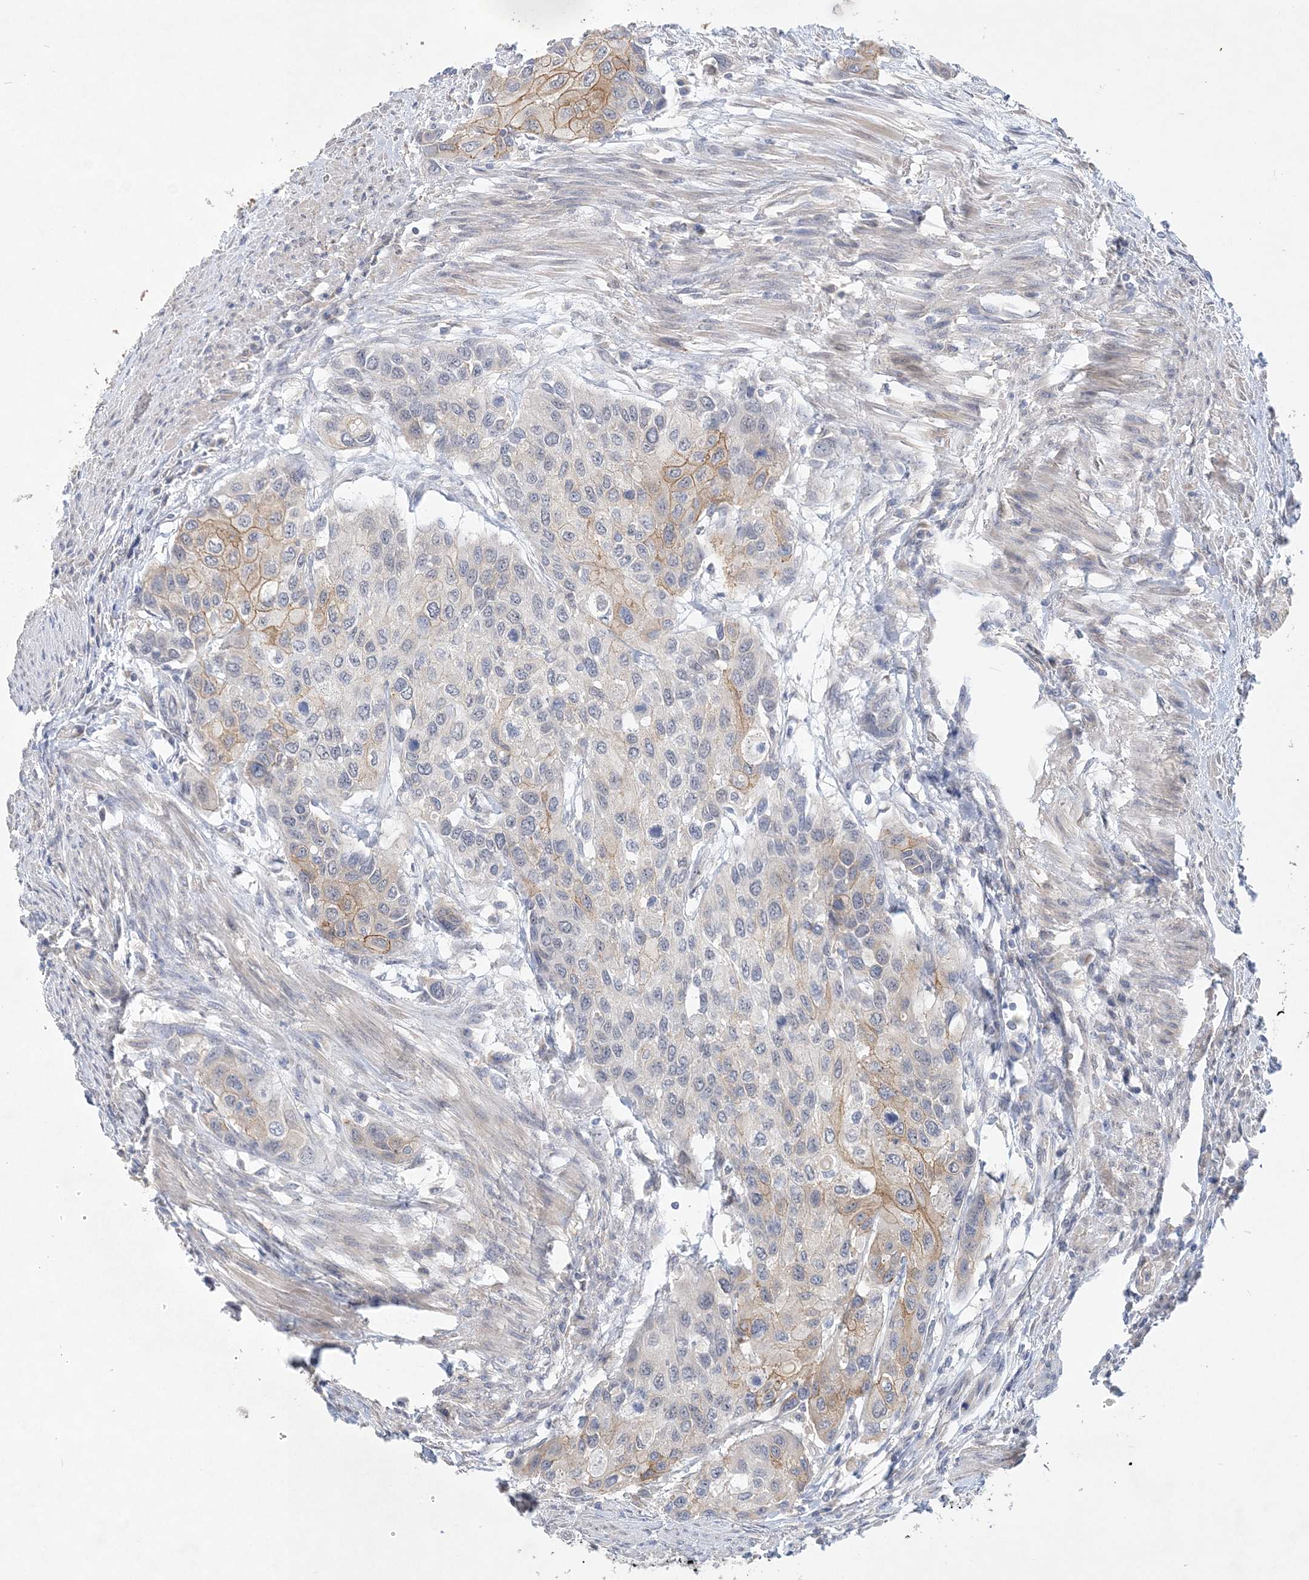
{"staining": {"intensity": "moderate", "quantity": "<25%", "location": "cytoplasmic/membranous"}, "tissue": "urothelial cancer", "cell_type": "Tumor cells", "image_type": "cancer", "snomed": [{"axis": "morphology", "description": "Normal tissue, NOS"}, {"axis": "morphology", "description": "Urothelial carcinoma, High grade"}, {"axis": "topography", "description": "Vascular tissue"}, {"axis": "topography", "description": "Urinary bladder"}], "caption": "There is low levels of moderate cytoplasmic/membranous positivity in tumor cells of urothelial cancer, as demonstrated by immunohistochemical staining (brown color).", "gene": "ANKRD35", "patient": {"sex": "female", "age": 56}}